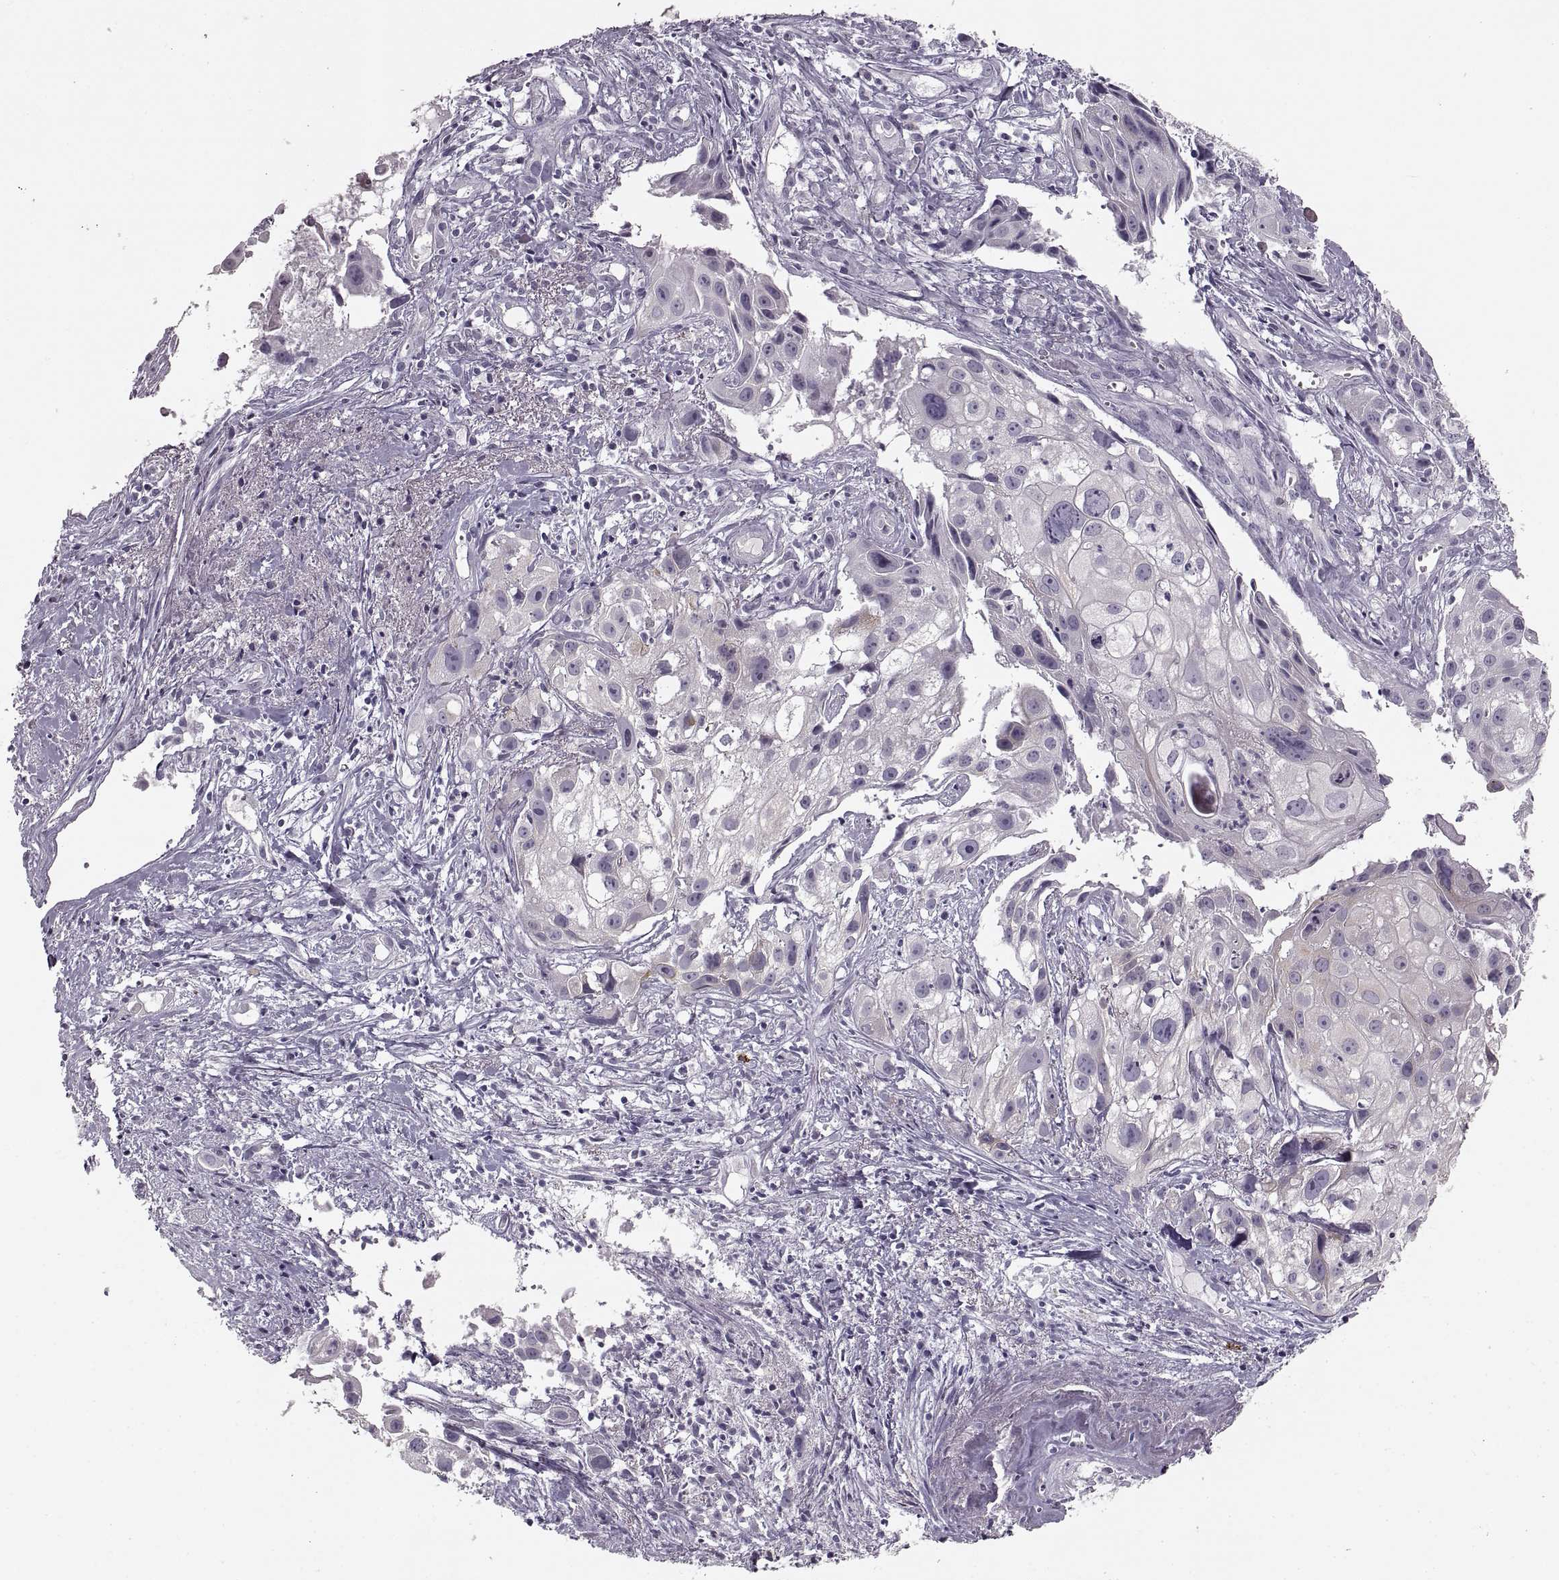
{"staining": {"intensity": "negative", "quantity": "none", "location": "none"}, "tissue": "cervical cancer", "cell_type": "Tumor cells", "image_type": "cancer", "snomed": [{"axis": "morphology", "description": "Squamous cell carcinoma, NOS"}, {"axis": "topography", "description": "Cervix"}], "caption": "DAB immunohistochemical staining of human cervical cancer exhibits no significant positivity in tumor cells. The staining is performed using DAB (3,3'-diaminobenzidine) brown chromogen with nuclei counter-stained in using hematoxylin.", "gene": "CNTN1", "patient": {"sex": "female", "age": 53}}